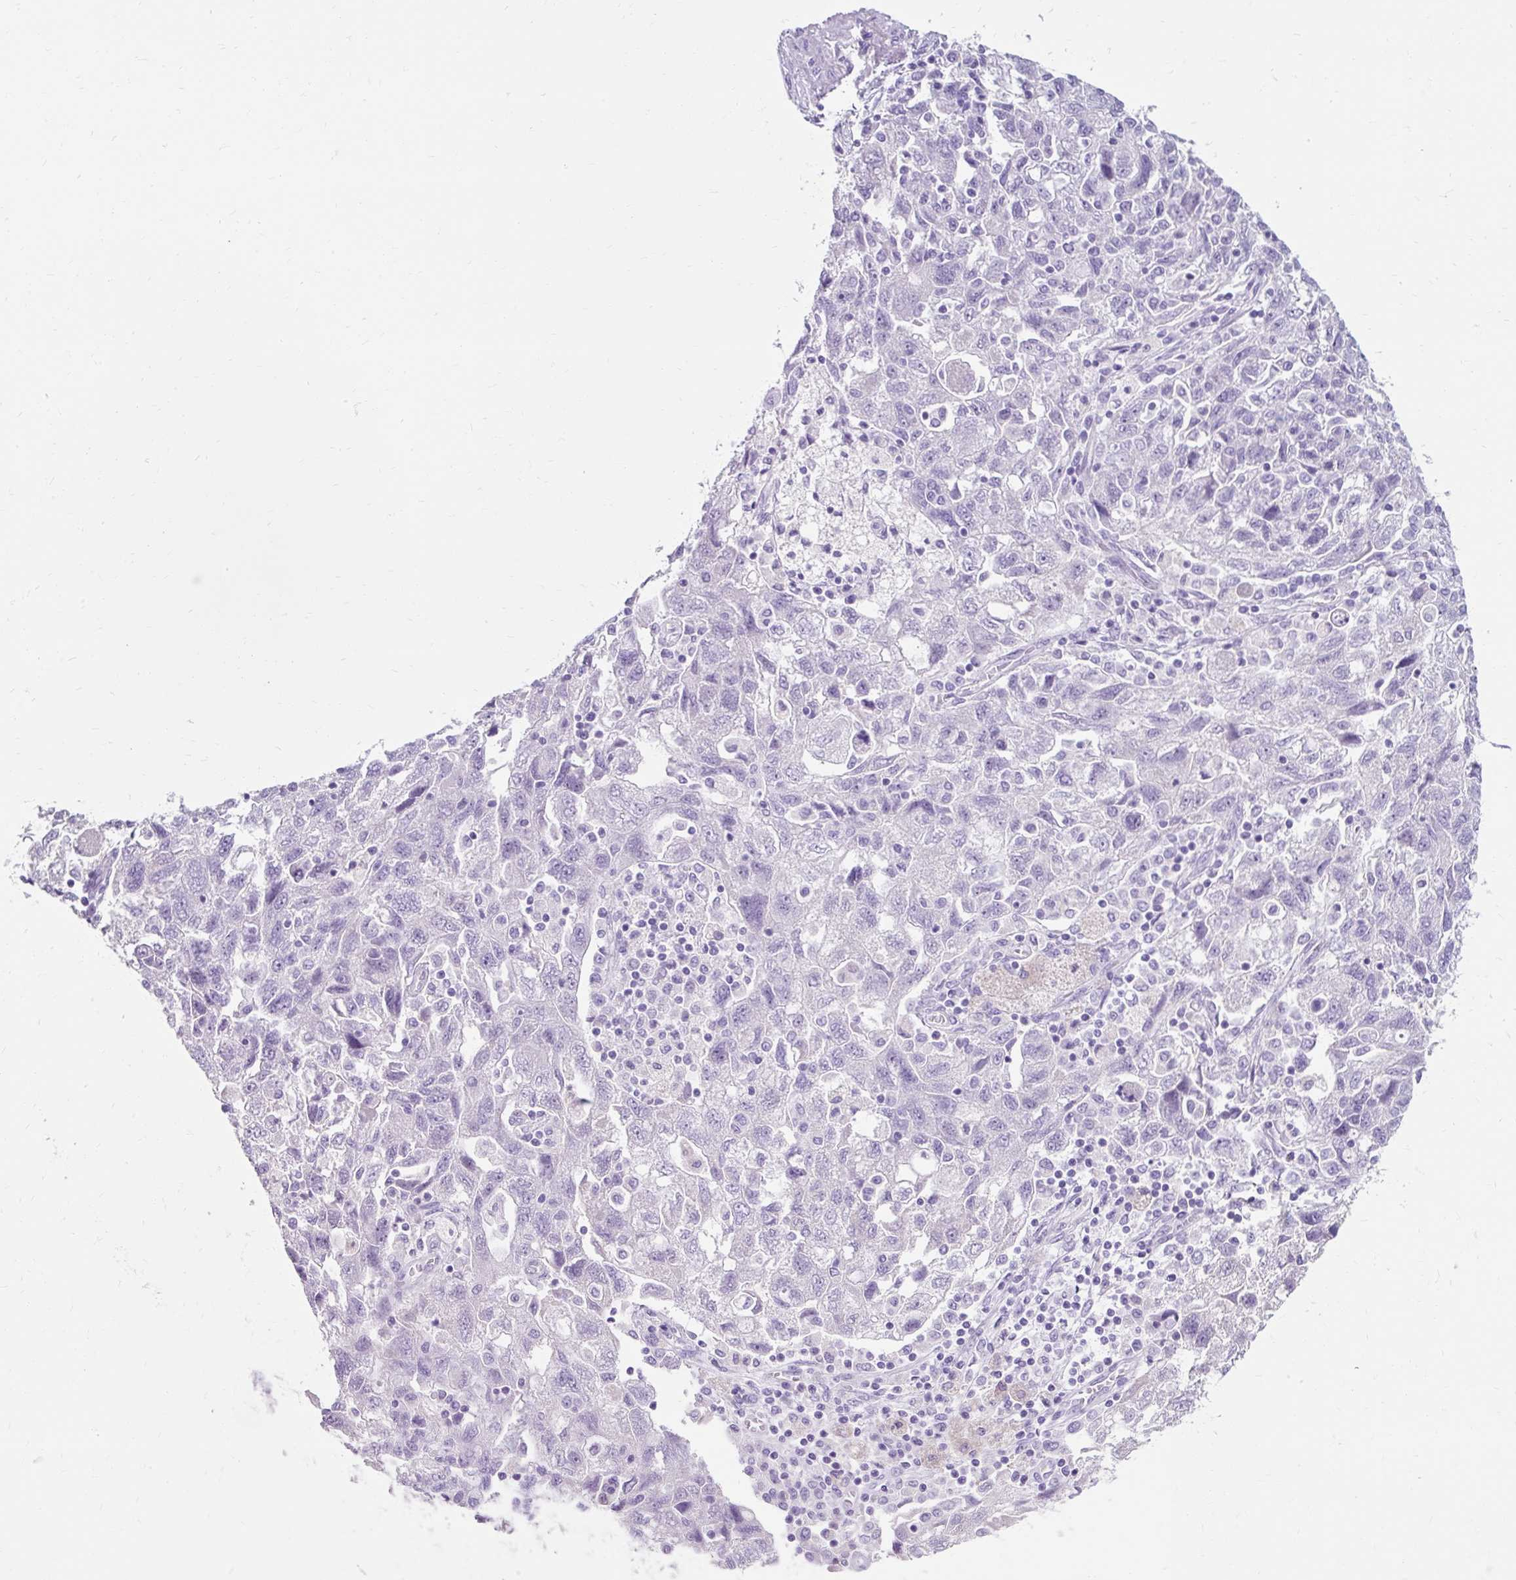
{"staining": {"intensity": "negative", "quantity": "none", "location": "none"}, "tissue": "ovarian cancer", "cell_type": "Tumor cells", "image_type": "cancer", "snomed": [{"axis": "morphology", "description": "Carcinoma, NOS"}, {"axis": "morphology", "description": "Cystadenocarcinoma, serous, NOS"}, {"axis": "topography", "description": "Ovary"}], "caption": "Immunohistochemical staining of ovarian cancer reveals no significant expression in tumor cells.", "gene": "TMEM213", "patient": {"sex": "female", "age": 69}}